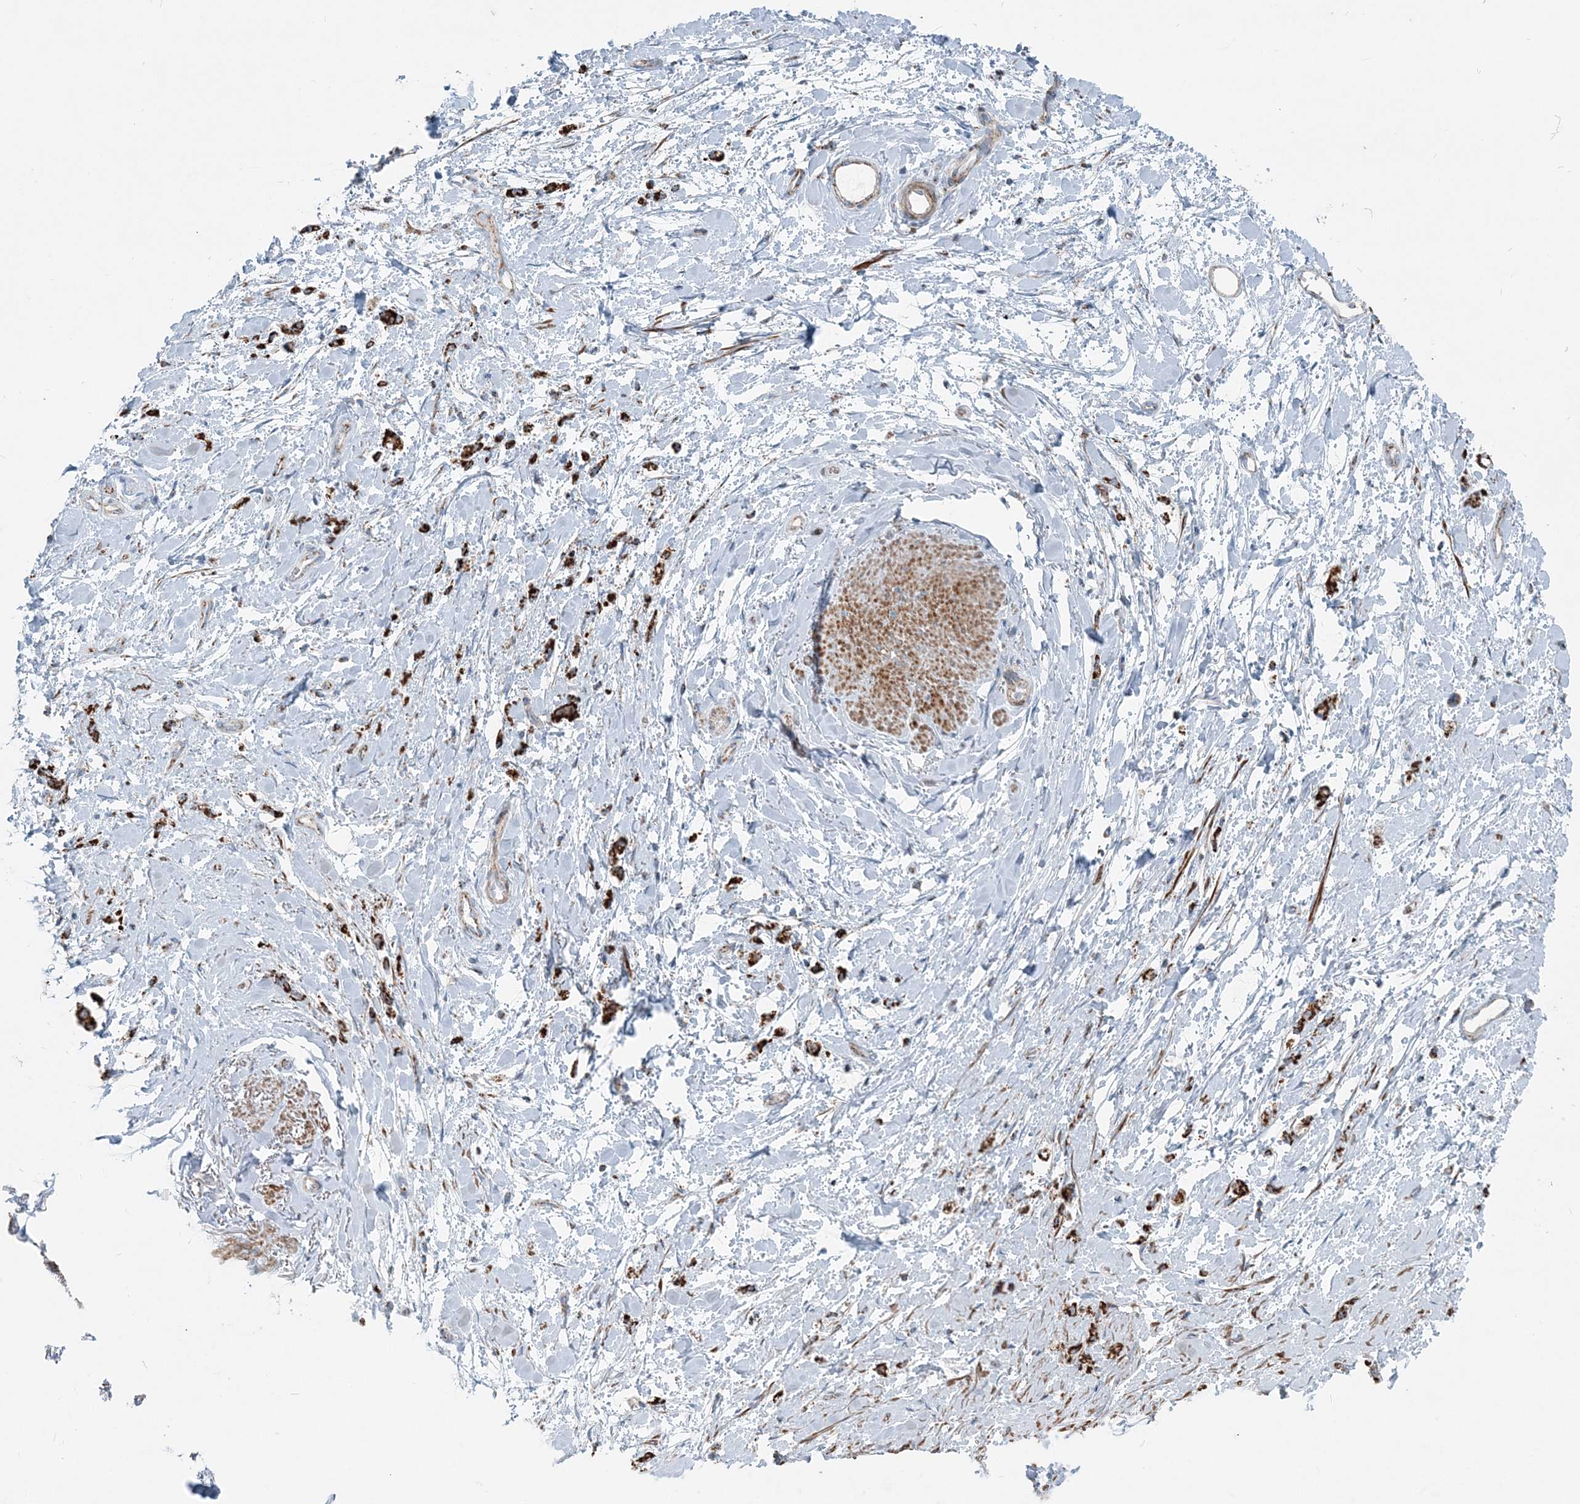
{"staining": {"intensity": "strong", "quantity": ">75%", "location": "cytoplasmic/membranous"}, "tissue": "stomach cancer", "cell_type": "Tumor cells", "image_type": "cancer", "snomed": [{"axis": "morphology", "description": "Adenocarcinoma, NOS"}, {"axis": "topography", "description": "Stomach"}], "caption": "Human adenocarcinoma (stomach) stained with a protein marker shows strong staining in tumor cells.", "gene": "INTU", "patient": {"sex": "female", "age": 60}}